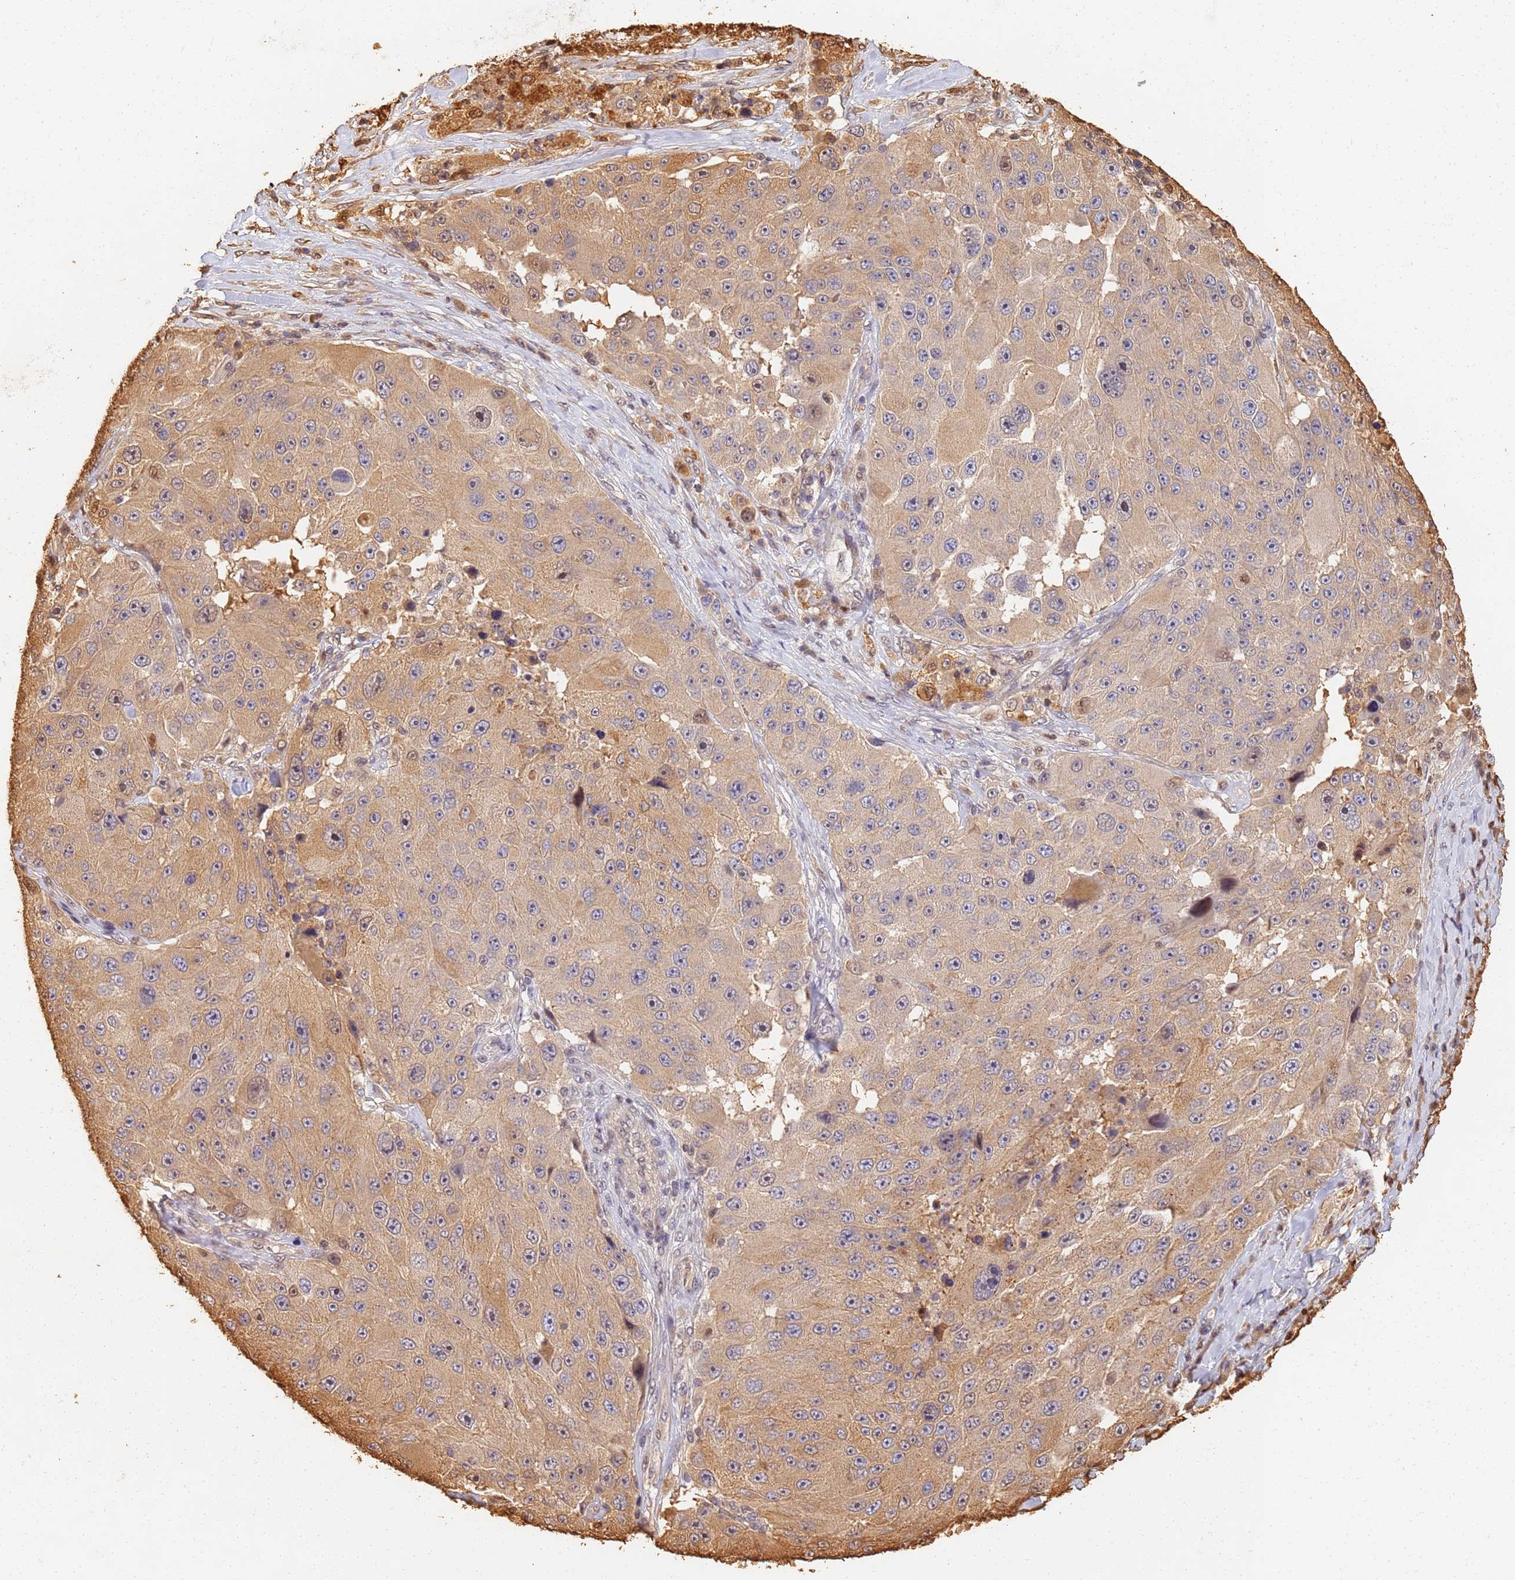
{"staining": {"intensity": "moderate", "quantity": ">75%", "location": "cytoplasmic/membranous"}, "tissue": "melanoma", "cell_type": "Tumor cells", "image_type": "cancer", "snomed": [{"axis": "morphology", "description": "Malignant melanoma, Metastatic site"}, {"axis": "topography", "description": "Lymph node"}], "caption": "Immunohistochemical staining of malignant melanoma (metastatic site) shows medium levels of moderate cytoplasmic/membranous positivity in approximately >75% of tumor cells.", "gene": "JAK2", "patient": {"sex": "male", "age": 62}}